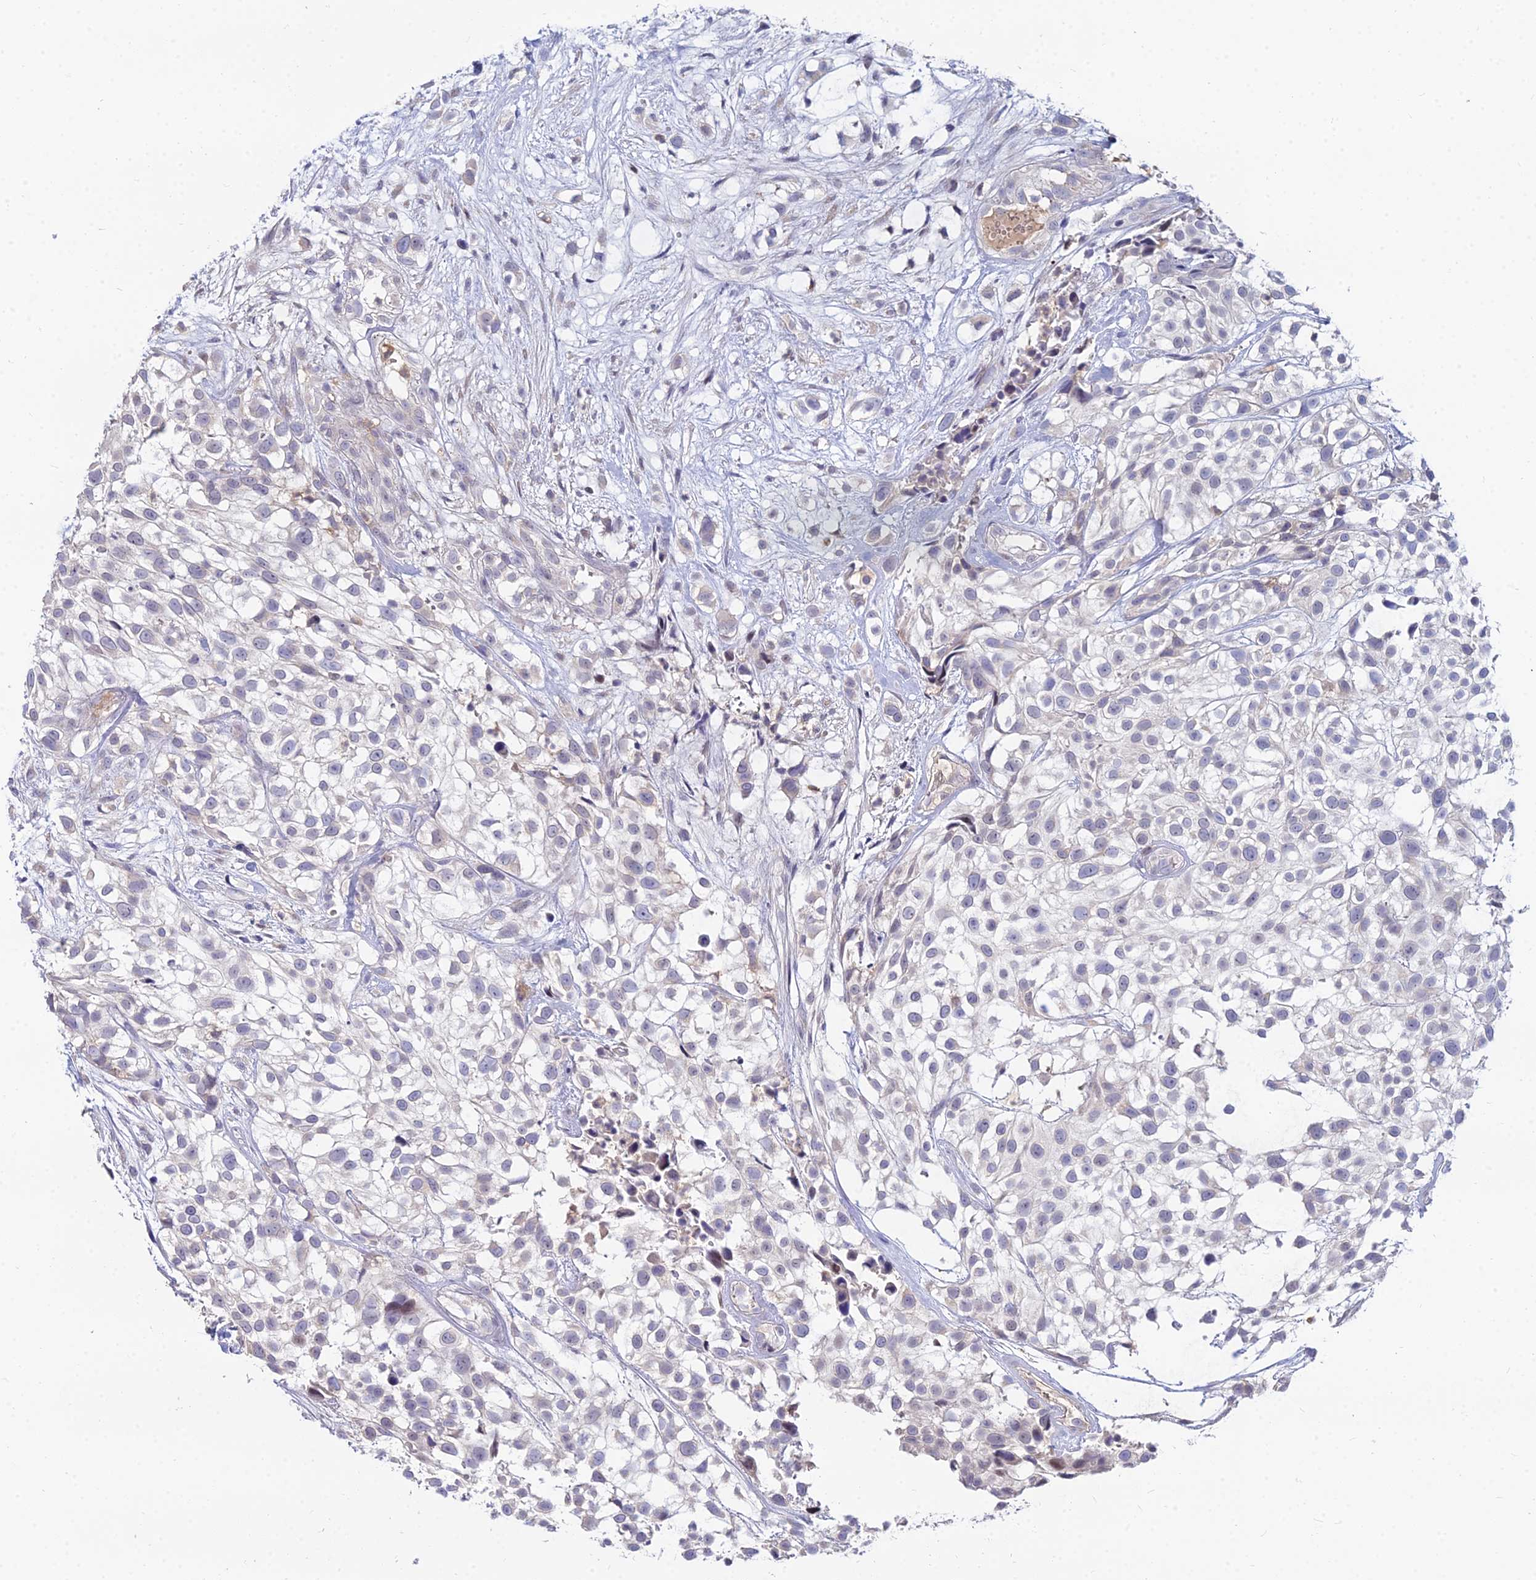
{"staining": {"intensity": "negative", "quantity": "none", "location": "none"}, "tissue": "urothelial cancer", "cell_type": "Tumor cells", "image_type": "cancer", "snomed": [{"axis": "morphology", "description": "Urothelial carcinoma, High grade"}, {"axis": "topography", "description": "Urinary bladder"}], "caption": "The immunohistochemistry micrograph has no significant expression in tumor cells of urothelial carcinoma (high-grade) tissue. The staining was performed using DAB (3,3'-diaminobenzidine) to visualize the protein expression in brown, while the nuclei were stained in blue with hematoxylin (Magnification: 20x).", "gene": "GOLGA6D", "patient": {"sex": "male", "age": 56}}